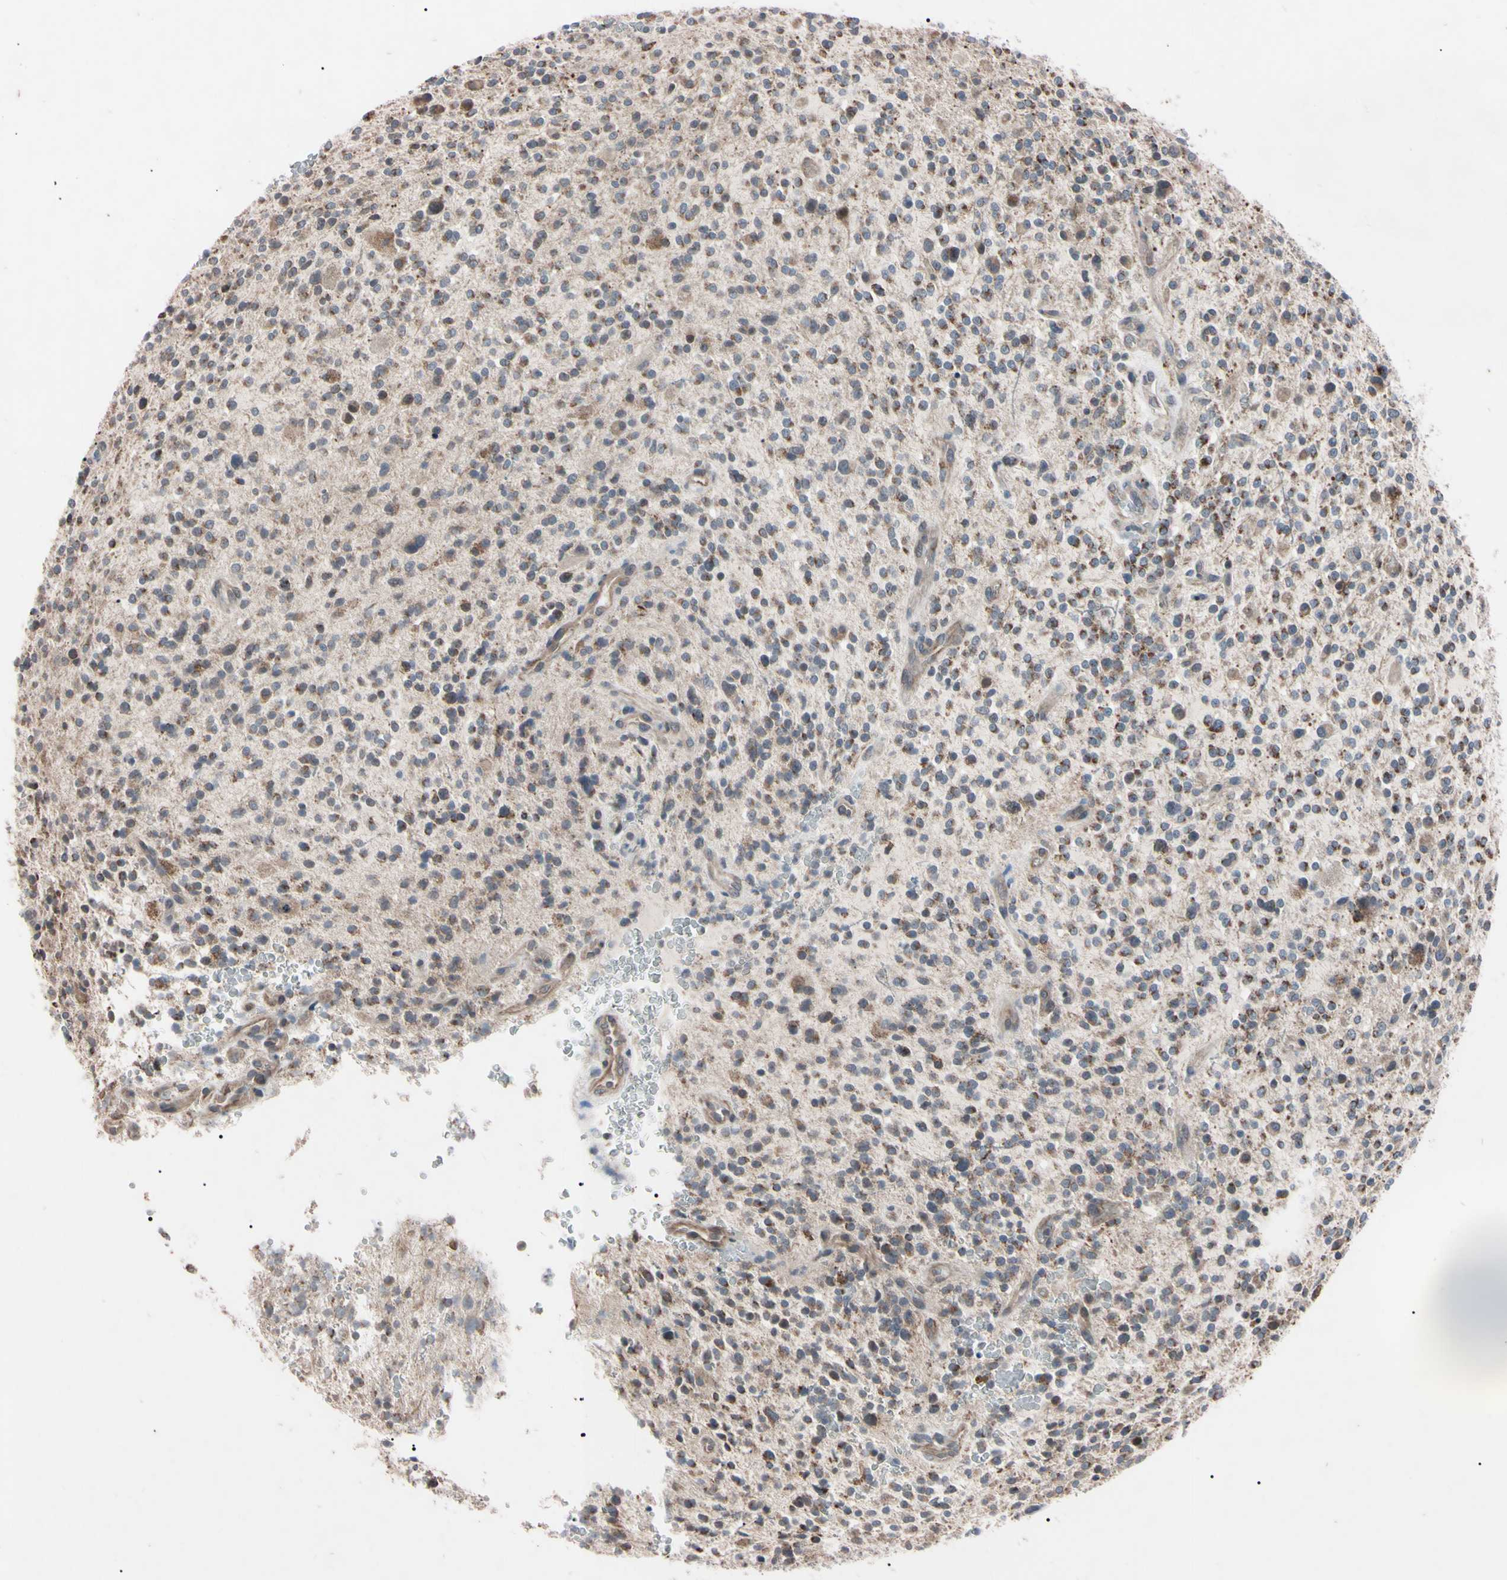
{"staining": {"intensity": "negative", "quantity": "none", "location": "none"}, "tissue": "glioma", "cell_type": "Tumor cells", "image_type": "cancer", "snomed": [{"axis": "morphology", "description": "Glioma, malignant, High grade"}, {"axis": "topography", "description": "Brain"}], "caption": "Malignant glioma (high-grade) stained for a protein using immunohistochemistry reveals no staining tumor cells.", "gene": "TNFRSF1A", "patient": {"sex": "male", "age": 48}}